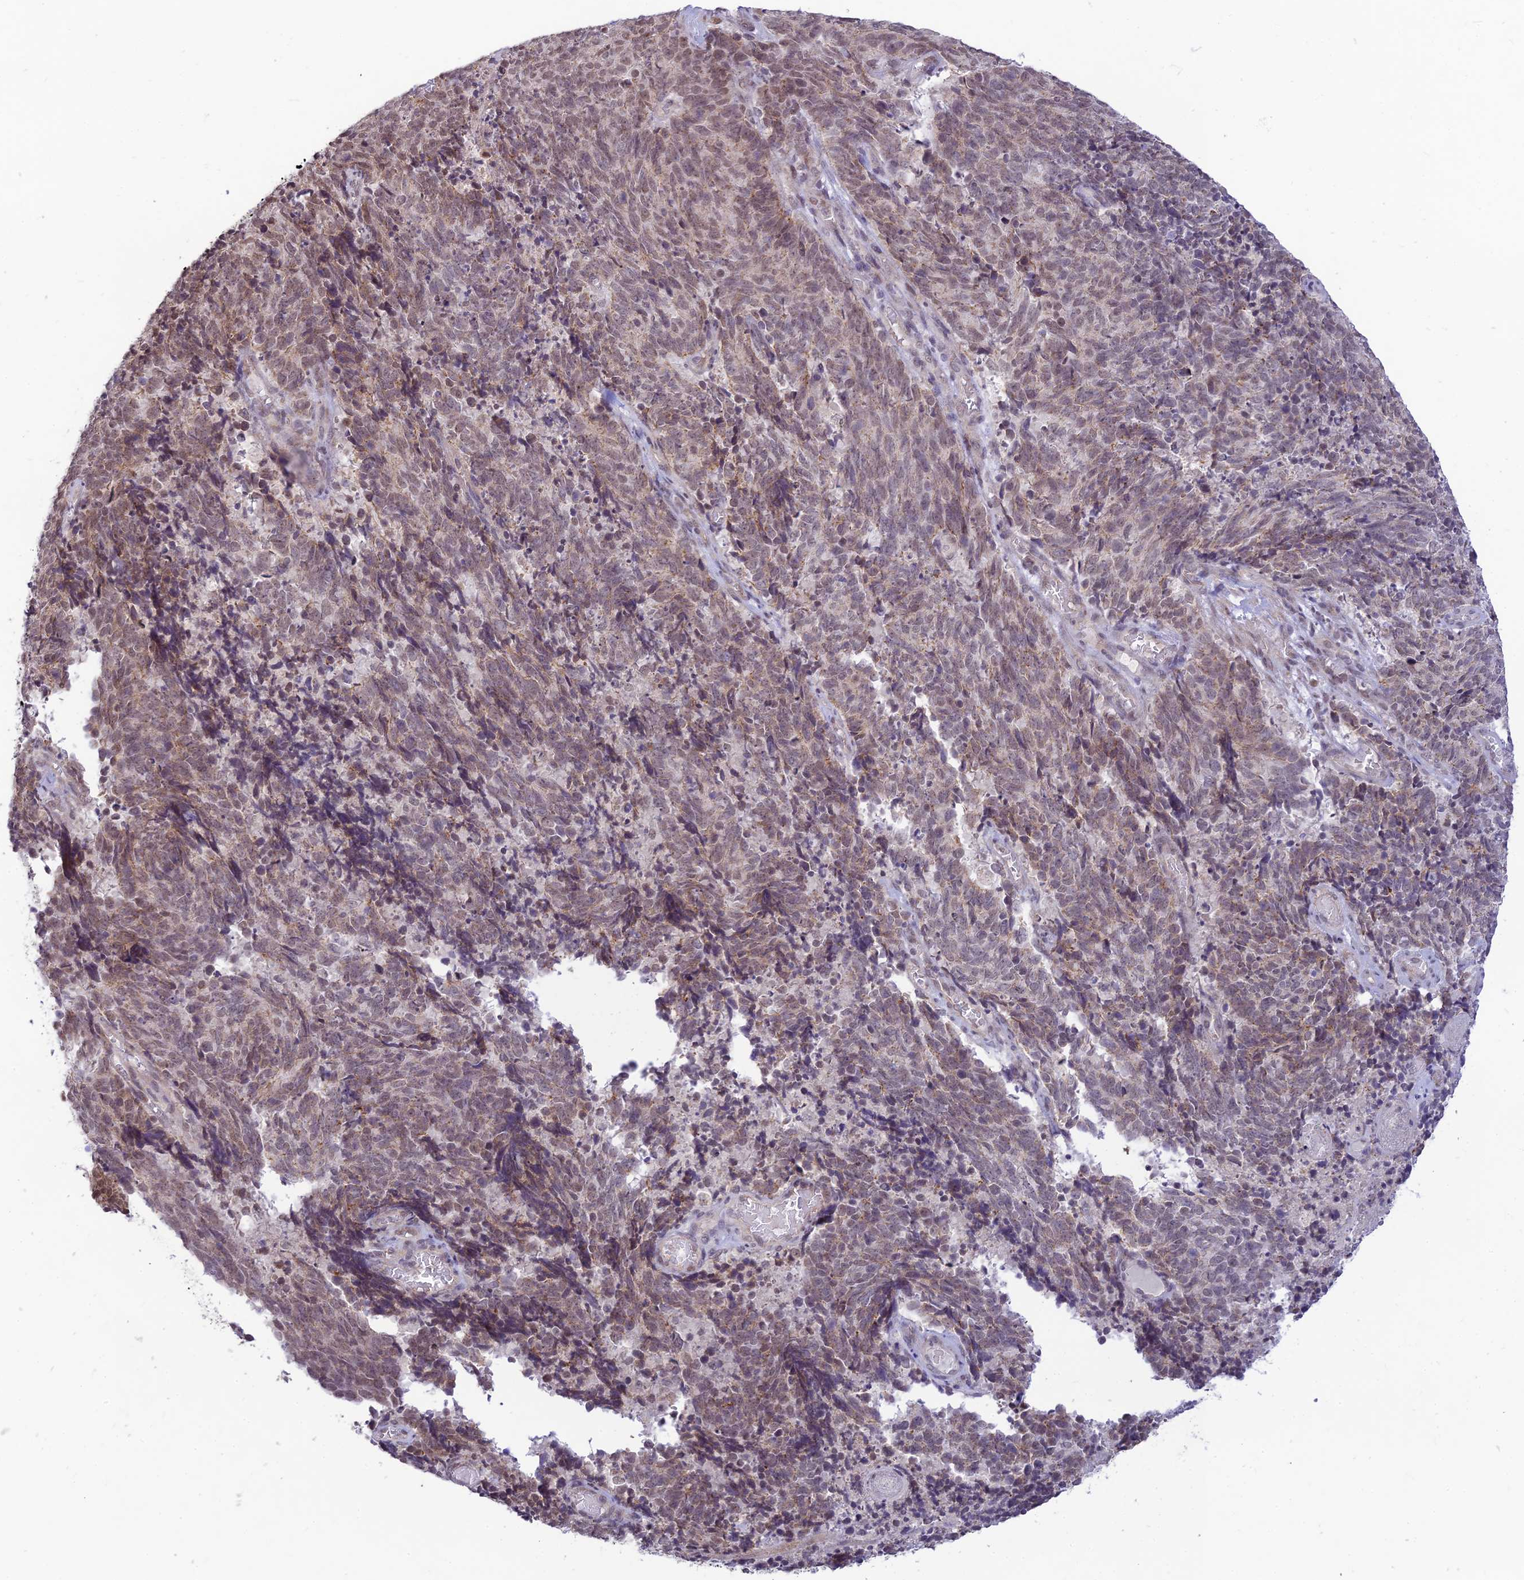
{"staining": {"intensity": "weak", "quantity": ">75%", "location": "cytoplasmic/membranous,nuclear"}, "tissue": "cervical cancer", "cell_type": "Tumor cells", "image_type": "cancer", "snomed": [{"axis": "morphology", "description": "Squamous cell carcinoma, NOS"}, {"axis": "topography", "description": "Cervix"}], "caption": "DAB immunohistochemical staining of human cervical cancer (squamous cell carcinoma) displays weak cytoplasmic/membranous and nuclear protein staining in approximately >75% of tumor cells.", "gene": "MICOS13", "patient": {"sex": "female", "age": 29}}